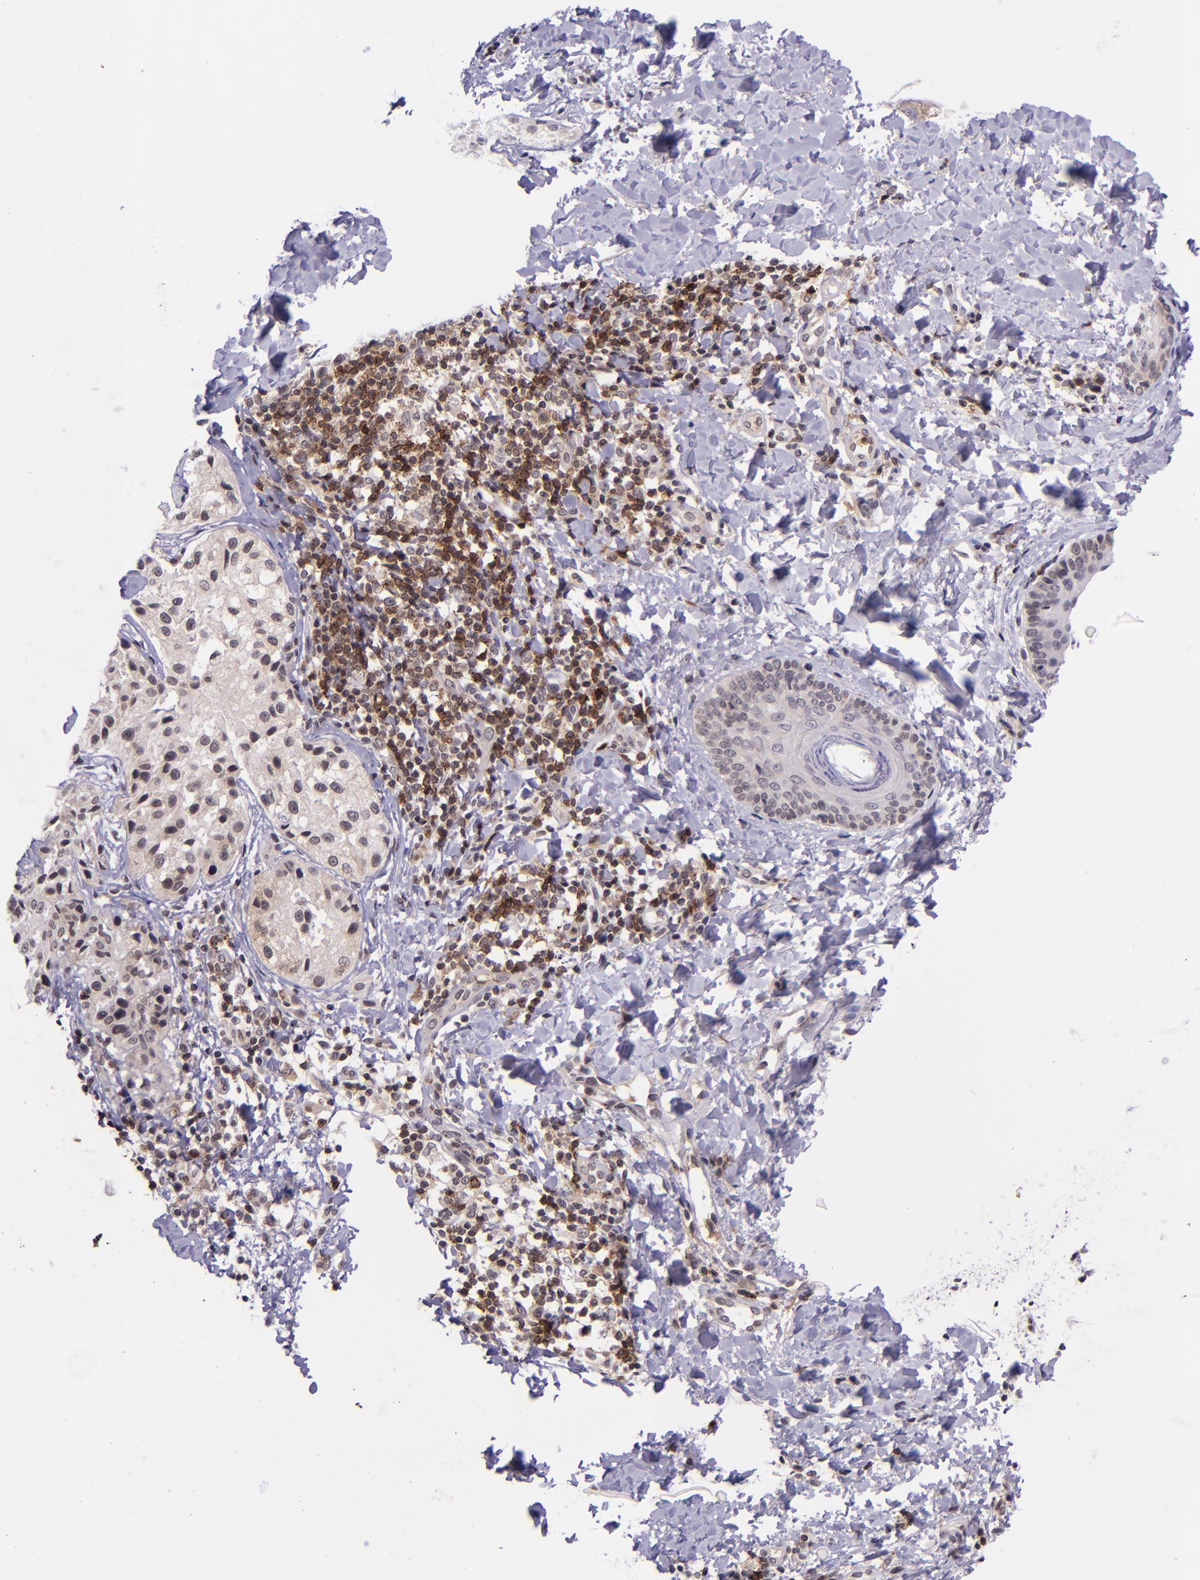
{"staining": {"intensity": "negative", "quantity": "none", "location": "none"}, "tissue": "melanoma", "cell_type": "Tumor cells", "image_type": "cancer", "snomed": [{"axis": "morphology", "description": "Malignant melanoma, NOS"}, {"axis": "topography", "description": "Skin"}], "caption": "This histopathology image is of melanoma stained with IHC to label a protein in brown with the nuclei are counter-stained blue. There is no staining in tumor cells.", "gene": "SELL", "patient": {"sex": "male", "age": 23}}